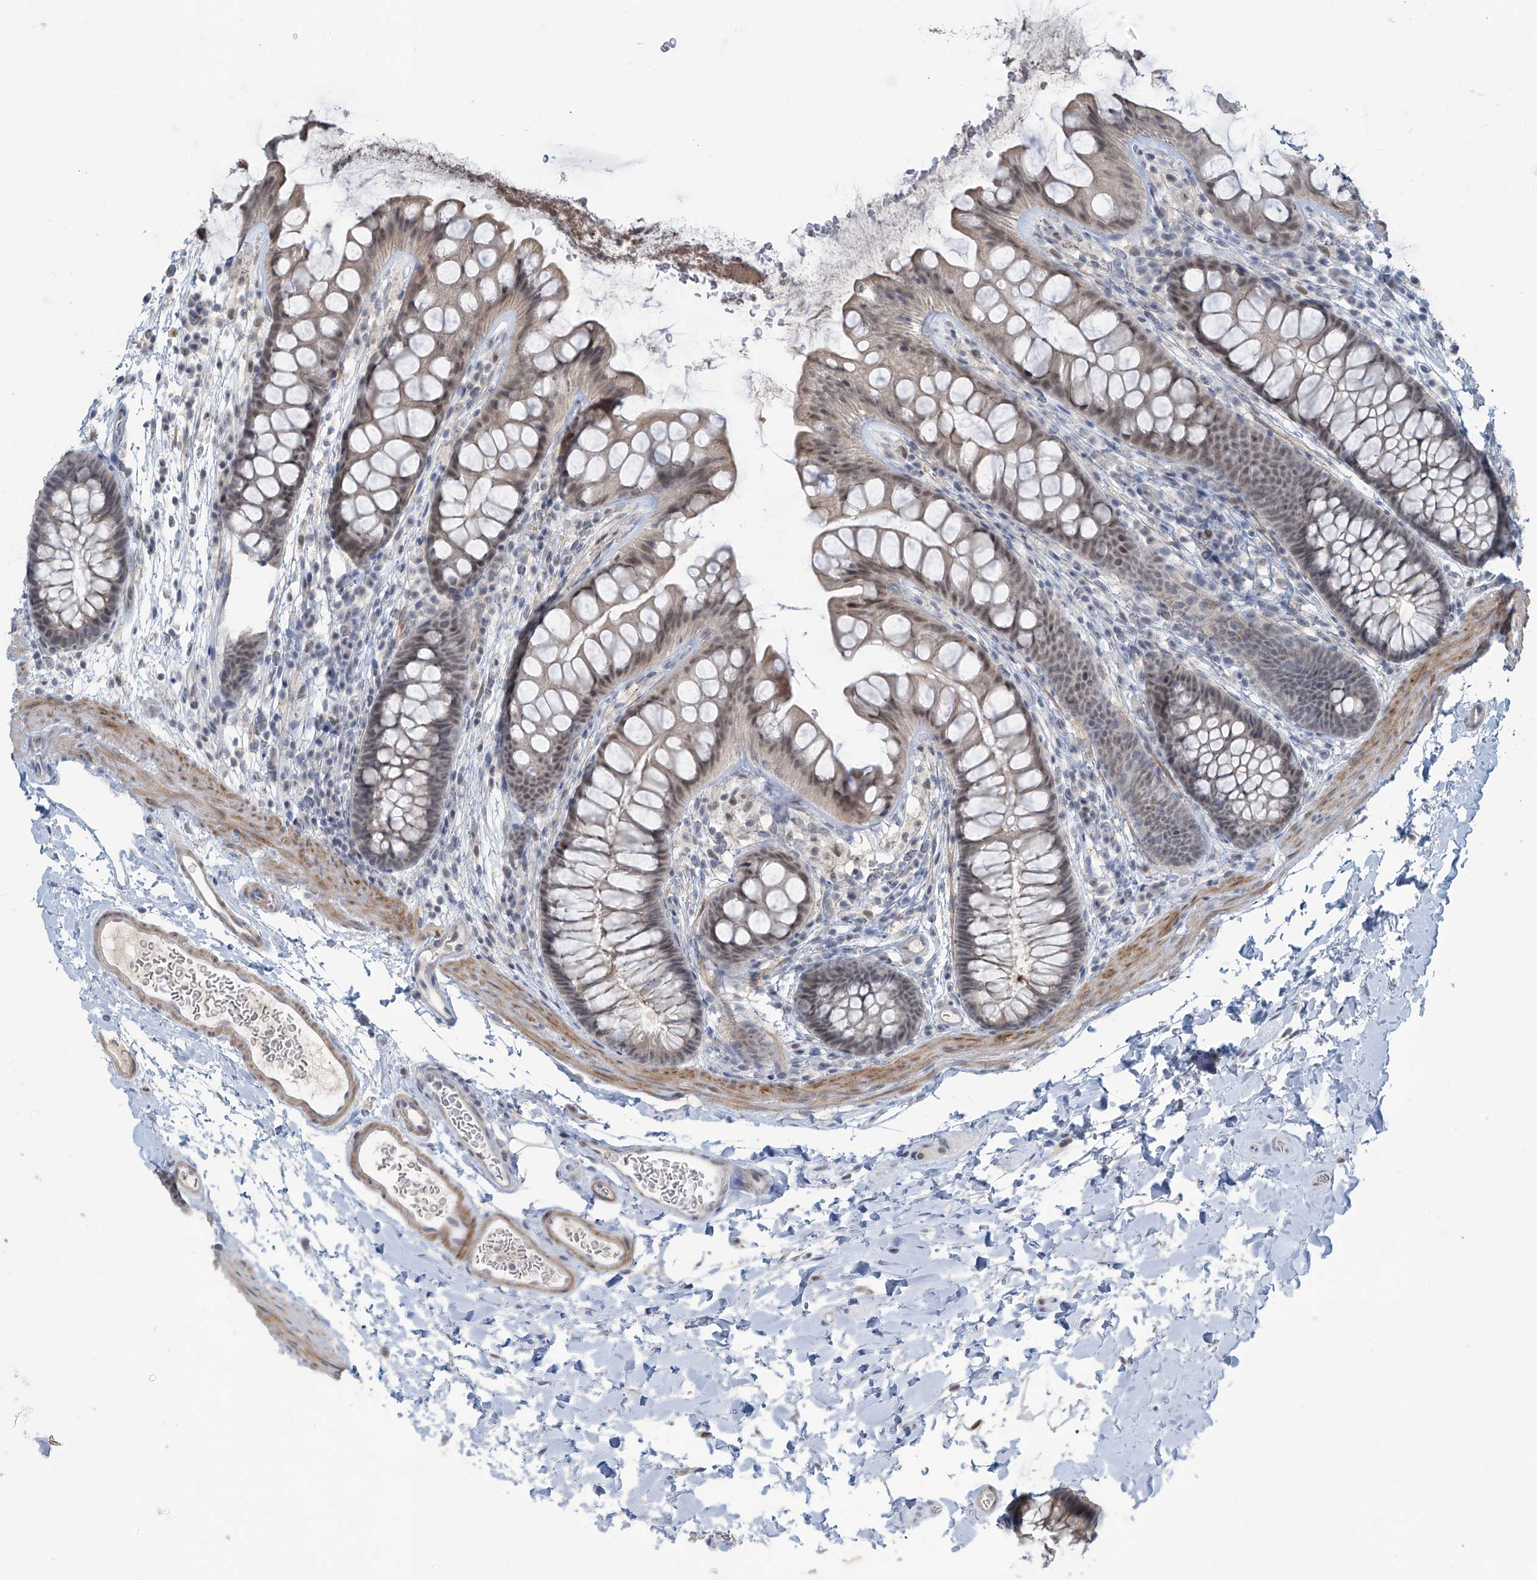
{"staining": {"intensity": "weak", "quantity": ">75%", "location": "cytoplasmic/membranous"}, "tissue": "colon", "cell_type": "Endothelial cells", "image_type": "normal", "snomed": [{"axis": "morphology", "description": "Normal tissue, NOS"}, {"axis": "topography", "description": "Colon"}], "caption": "This image displays immunohistochemistry staining of benign colon, with low weak cytoplasmic/membranous expression in about >75% of endothelial cells.", "gene": "METAP1D", "patient": {"sex": "female", "age": 62}}